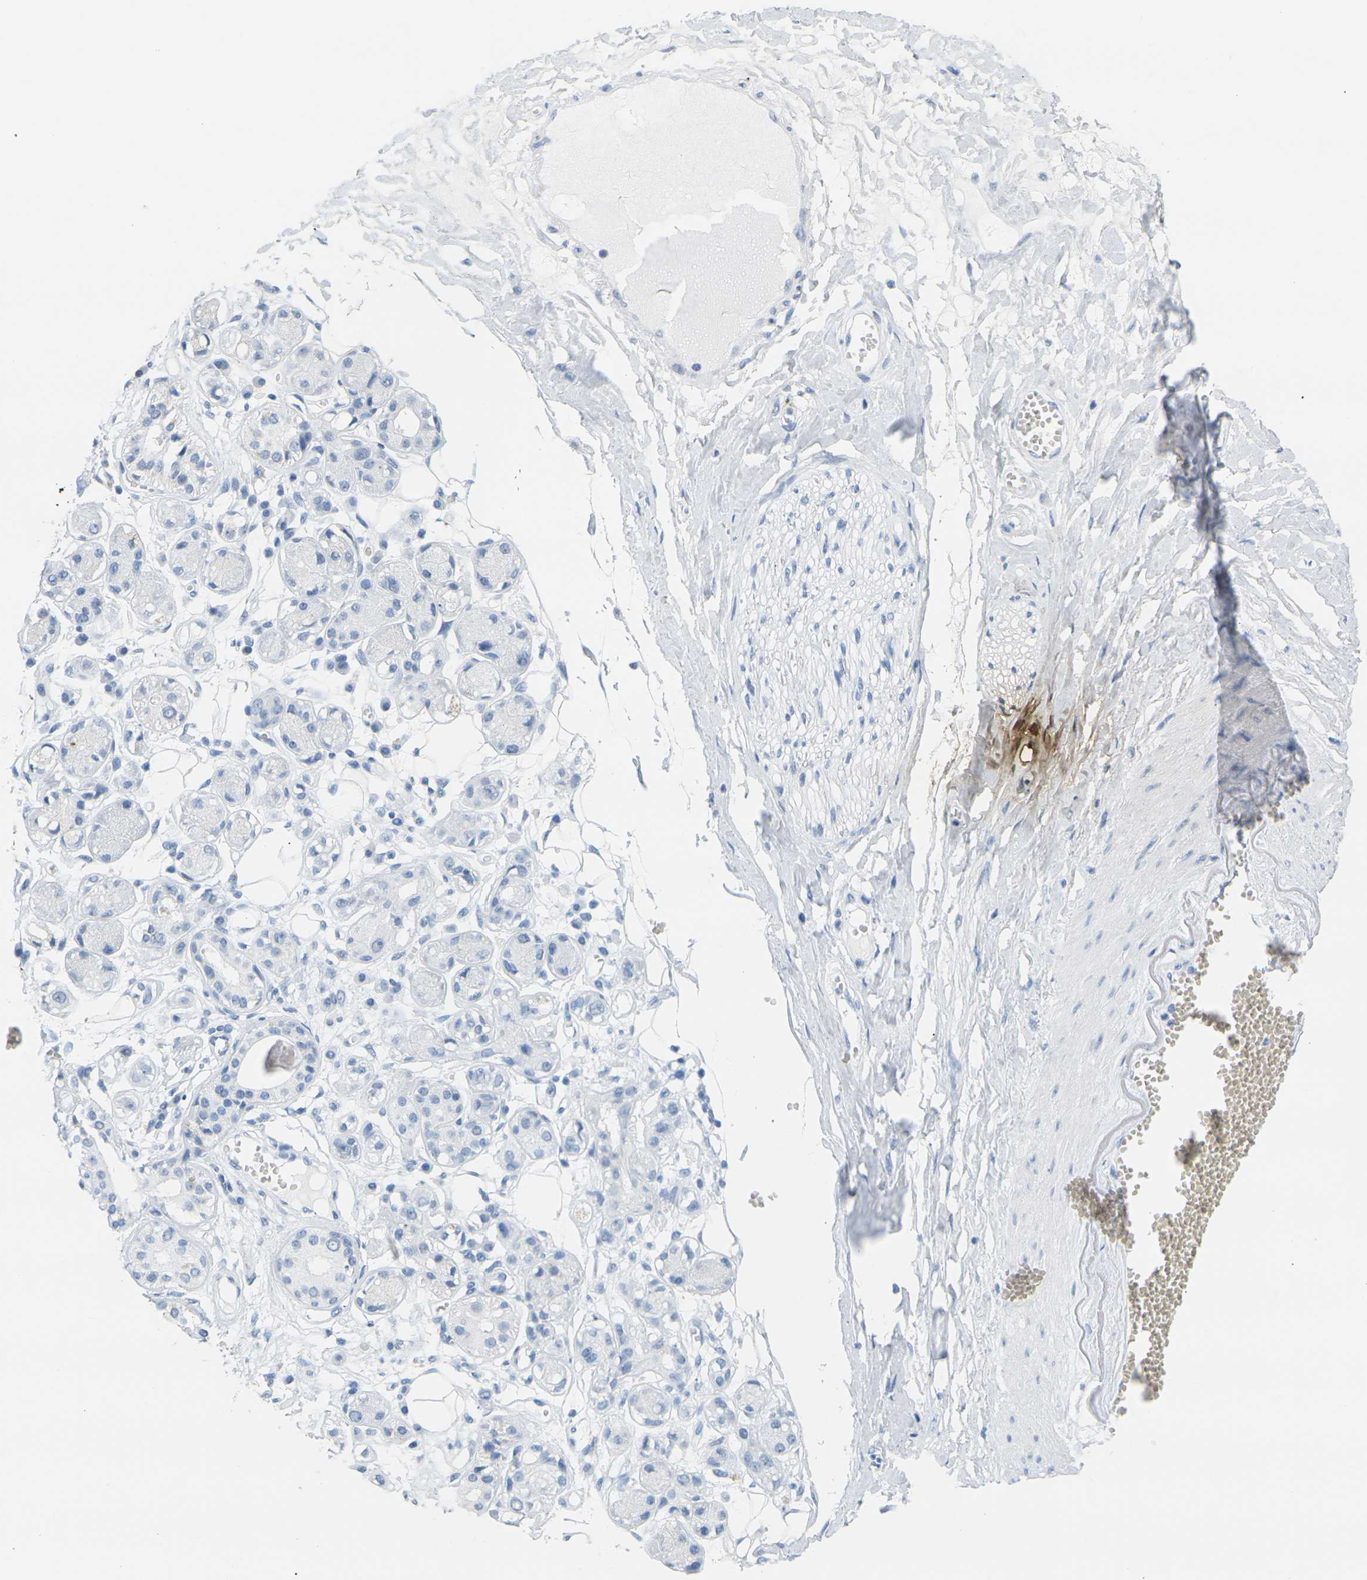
{"staining": {"intensity": "negative", "quantity": "none", "location": "none"}, "tissue": "soft tissue", "cell_type": "Chondrocytes", "image_type": "normal", "snomed": [{"axis": "morphology", "description": "Normal tissue, NOS"}, {"axis": "morphology", "description": "Inflammation, NOS"}, {"axis": "topography", "description": "Salivary gland"}, {"axis": "topography", "description": "Peripheral nerve tissue"}], "caption": "Immunohistochemistry (IHC) histopathology image of normal soft tissue: human soft tissue stained with DAB reveals no significant protein positivity in chondrocytes. (DAB (3,3'-diaminobenzidine) IHC, high magnification).", "gene": "CTAG1A", "patient": {"sex": "female", "age": 75}}